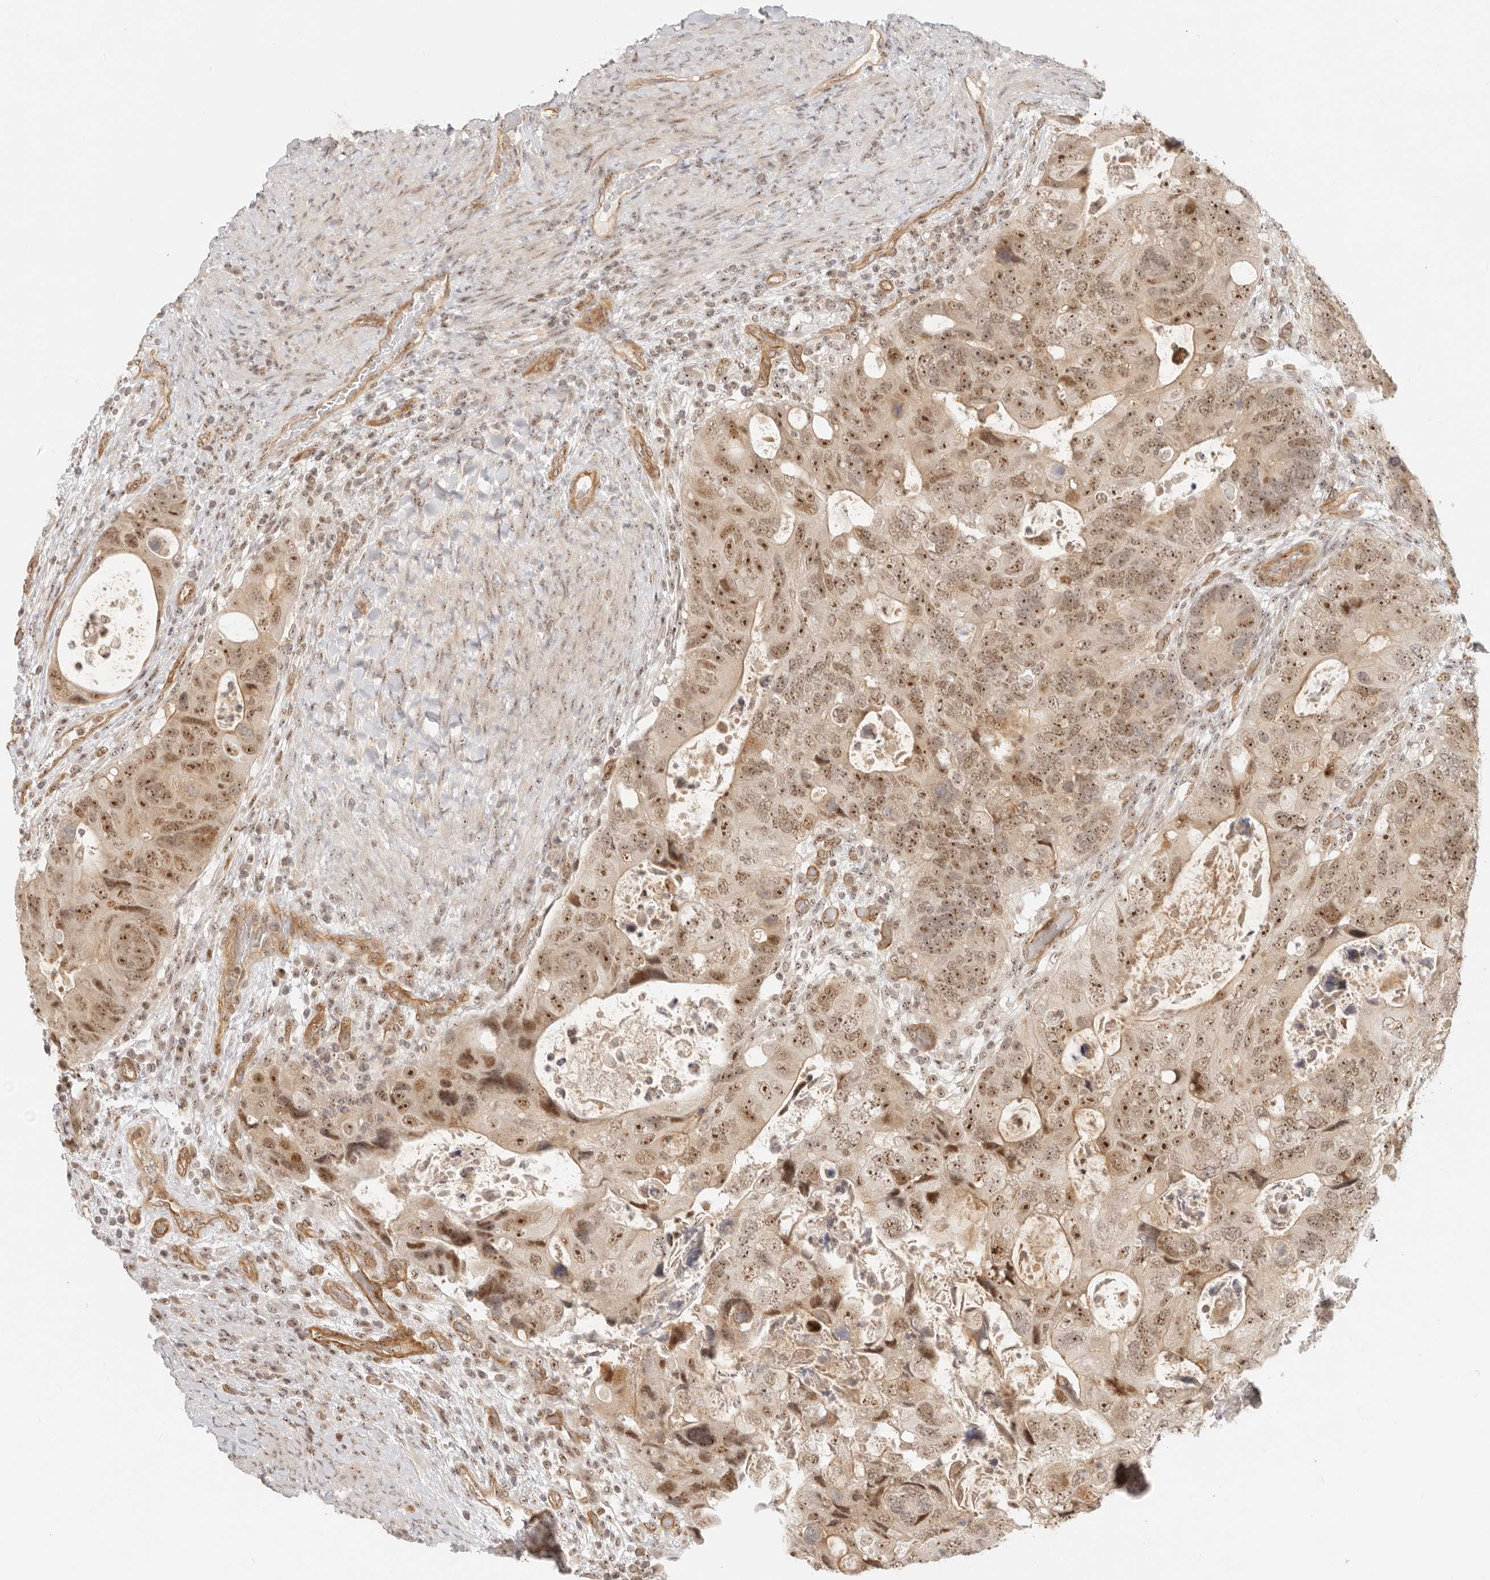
{"staining": {"intensity": "moderate", "quantity": ">75%", "location": "nuclear"}, "tissue": "colorectal cancer", "cell_type": "Tumor cells", "image_type": "cancer", "snomed": [{"axis": "morphology", "description": "Adenocarcinoma, NOS"}, {"axis": "topography", "description": "Rectum"}], "caption": "A histopathology image of human colorectal adenocarcinoma stained for a protein shows moderate nuclear brown staining in tumor cells.", "gene": "BAP1", "patient": {"sex": "male", "age": 59}}